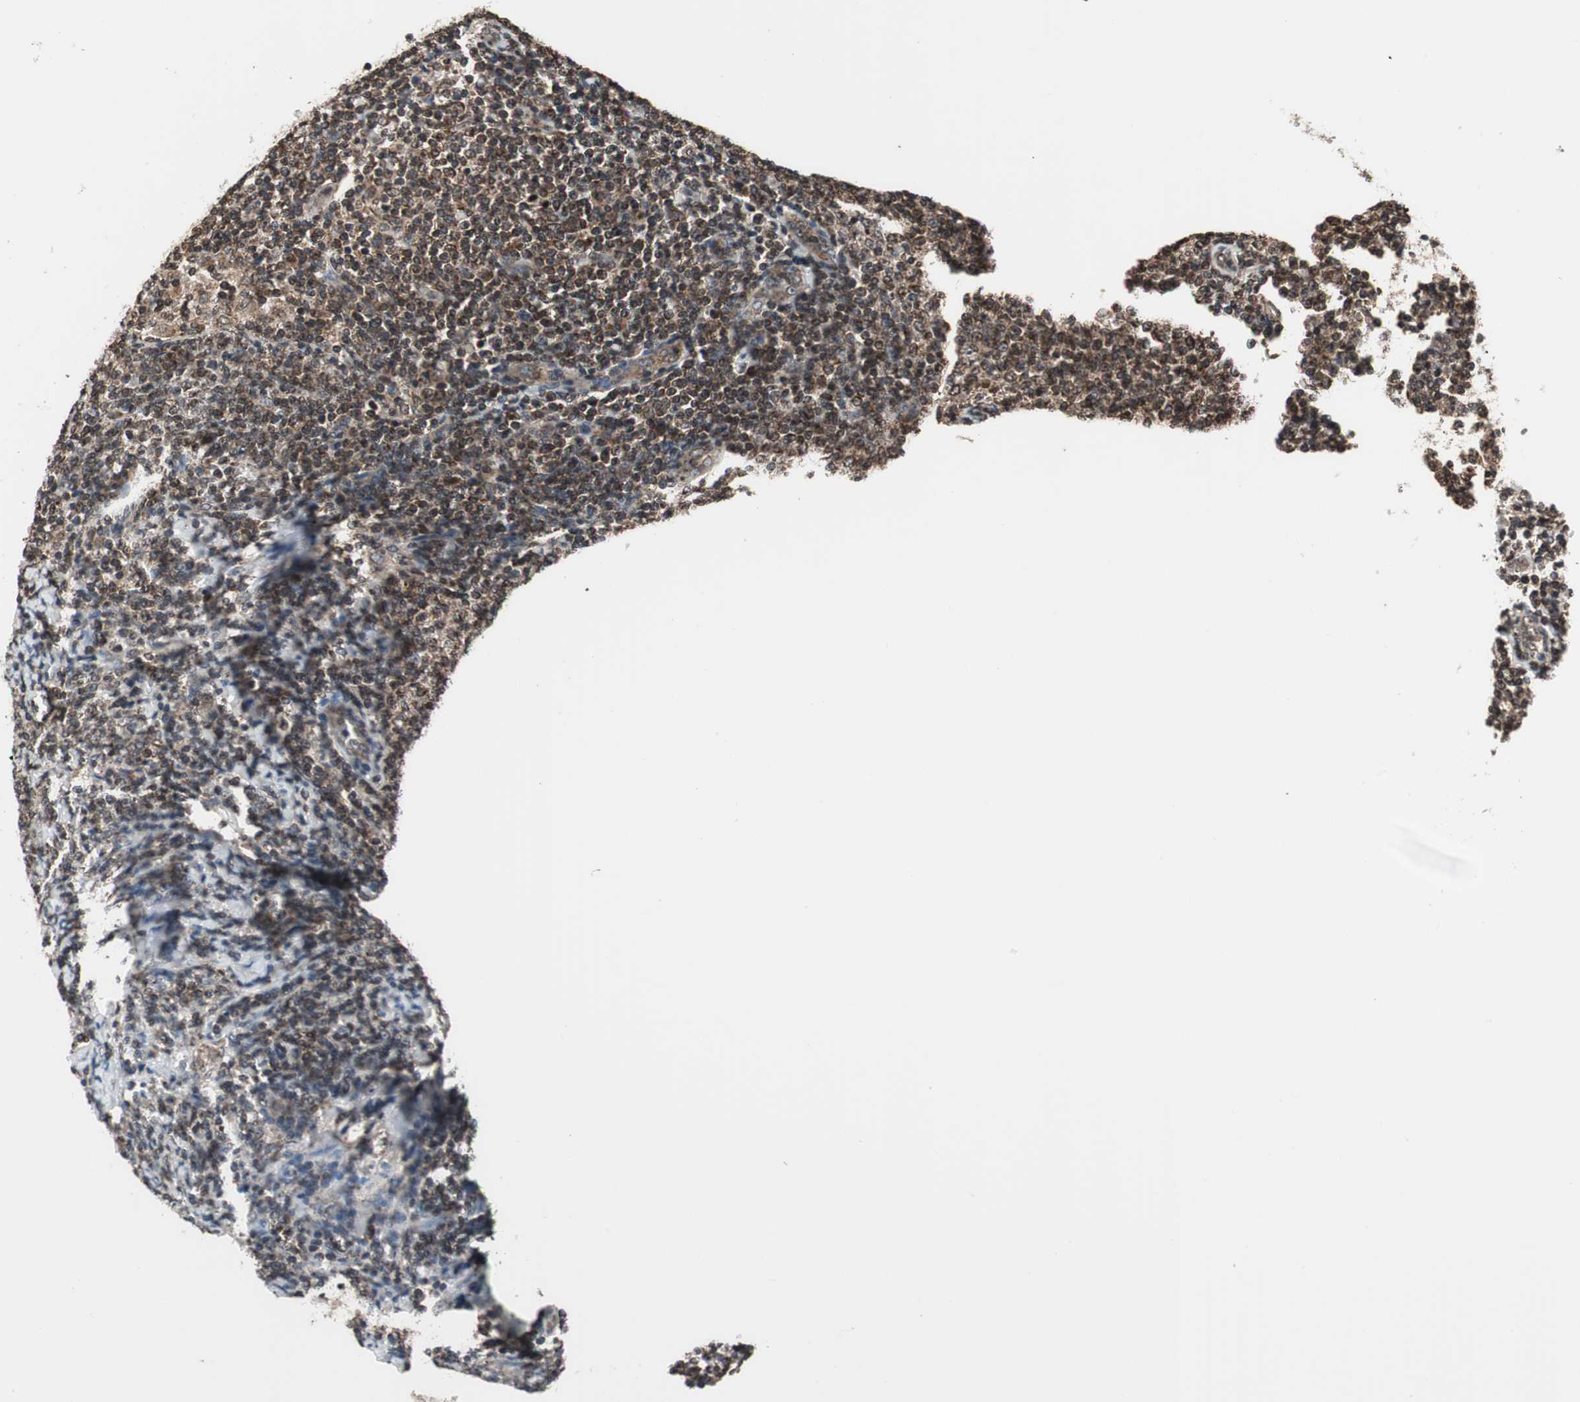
{"staining": {"intensity": "weak", "quantity": ">75%", "location": "nuclear"}, "tissue": "lymphoma", "cell_type": "Tumor cells", "image_type": "cancer", "snomed": [{"axis": "morphology", "description": "Malignant lymphoma, non-Hodgkin's type, Low grade"}, {"axis": "topography", "description": "Lymph node"}], "caption": "Immunohistochemistry (IHC) micrograph of human lymphoma stained for a protein (brown), which displays low levels of weak nuclear staining in approximately >75% of tumor cells.", "gene": "RFC1", "patient": {"sex": "male", "age": 66}}